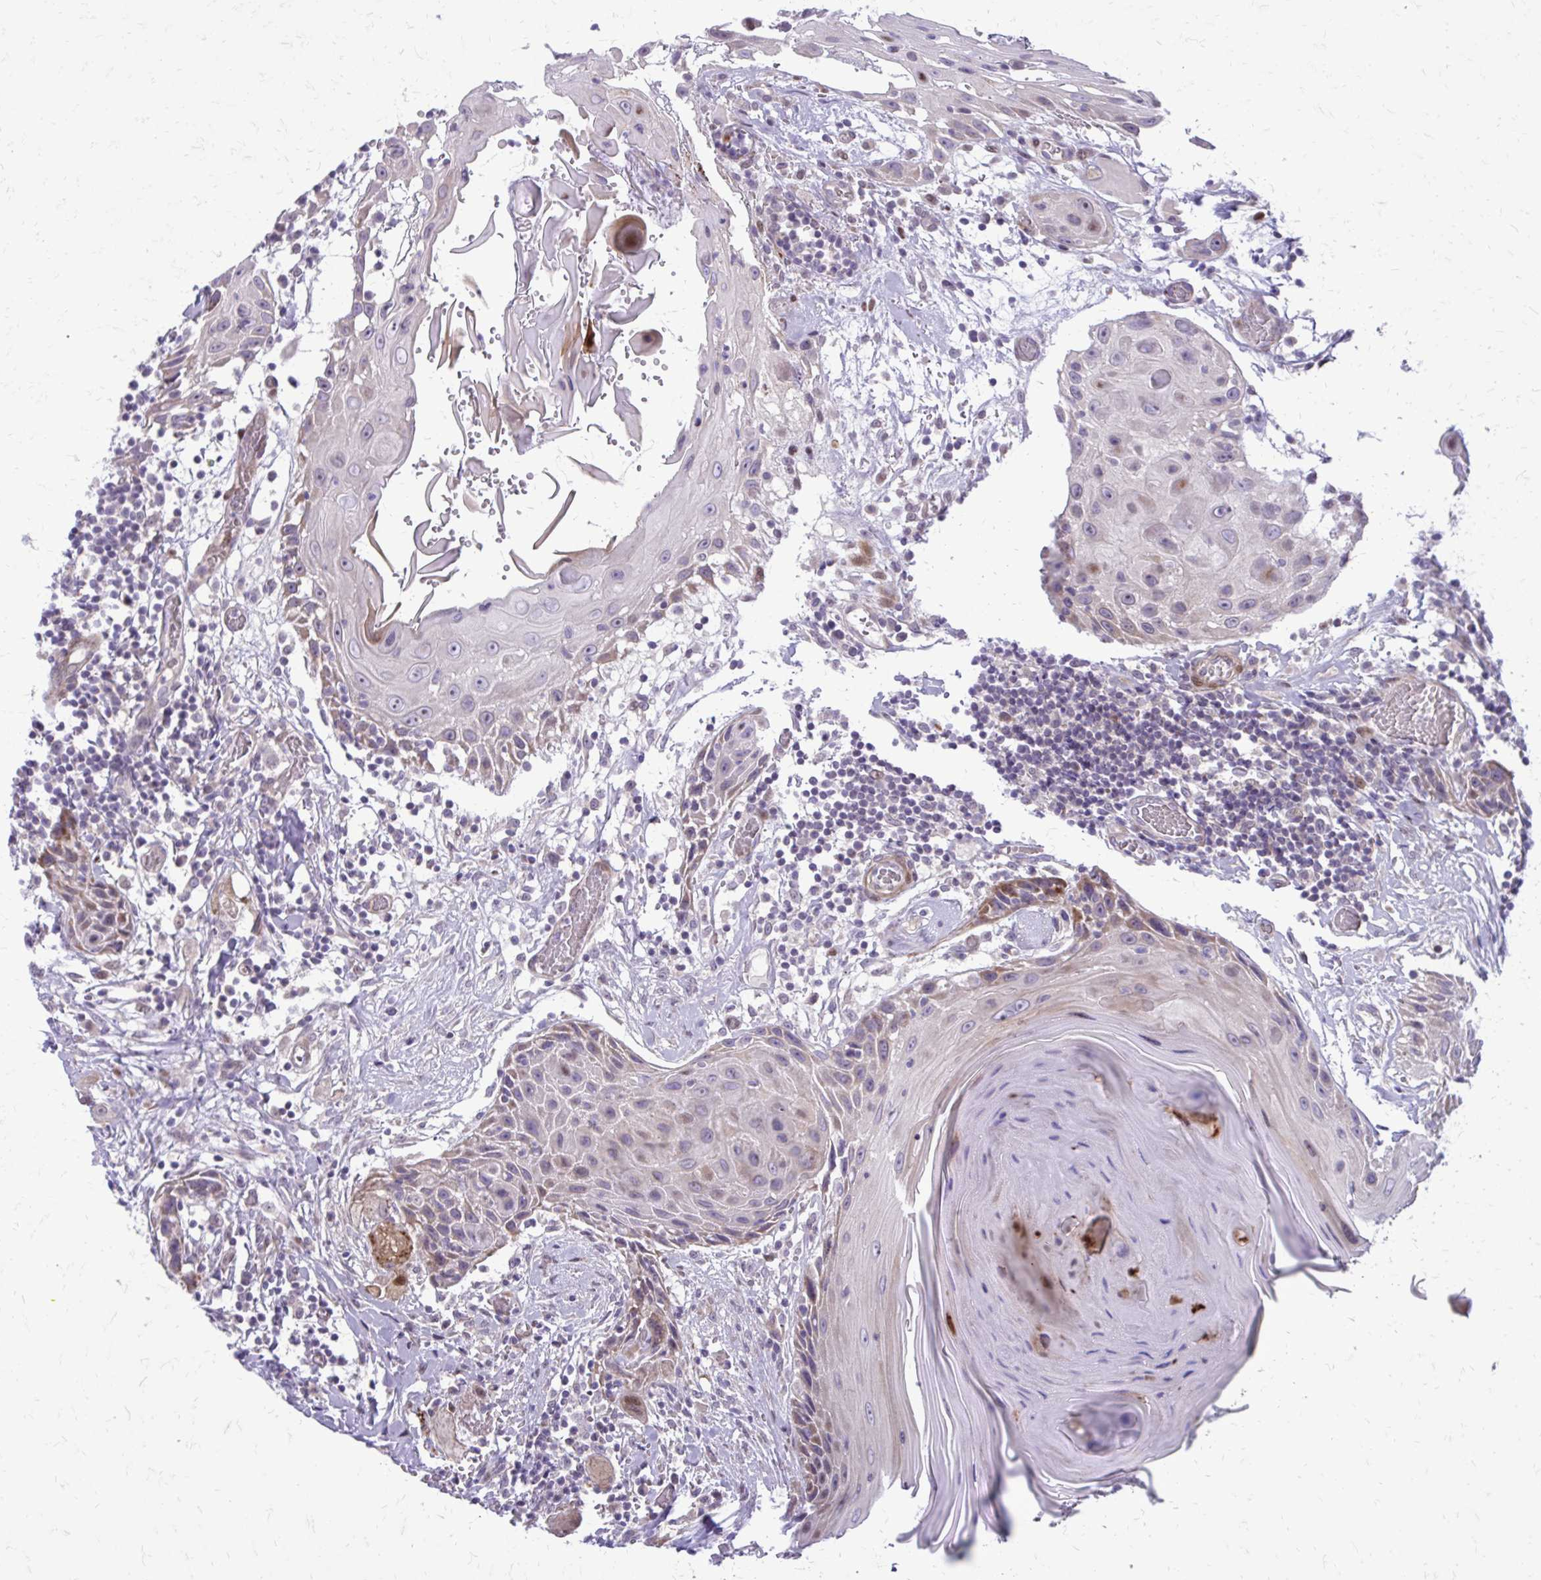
{"staining": {"intensity": "moderate", "quantity": "<25%", "location": "cytoplasmic/membranous"}, "tissue": "head and neck cancer", "cell_type": "Tumor cells", "image_type": "cancer", "snomed": [{"axis": "morphology", "description": "Squamous cell carcinoma, NOS"}, {"axis": "topography", "description": "Oral tissue"}, {"axis": "topography", "description": "Head-Neck"}], "caption": "Immunohistochemical staining of head and neck cancer demonstrates moderate cytoplasmic/membranous protein positivity in about <25% of tumor cells. Nuclei are stained in blue.", "gene": "PPDPFL", "patient": {"sex": "male", "age": 49}}